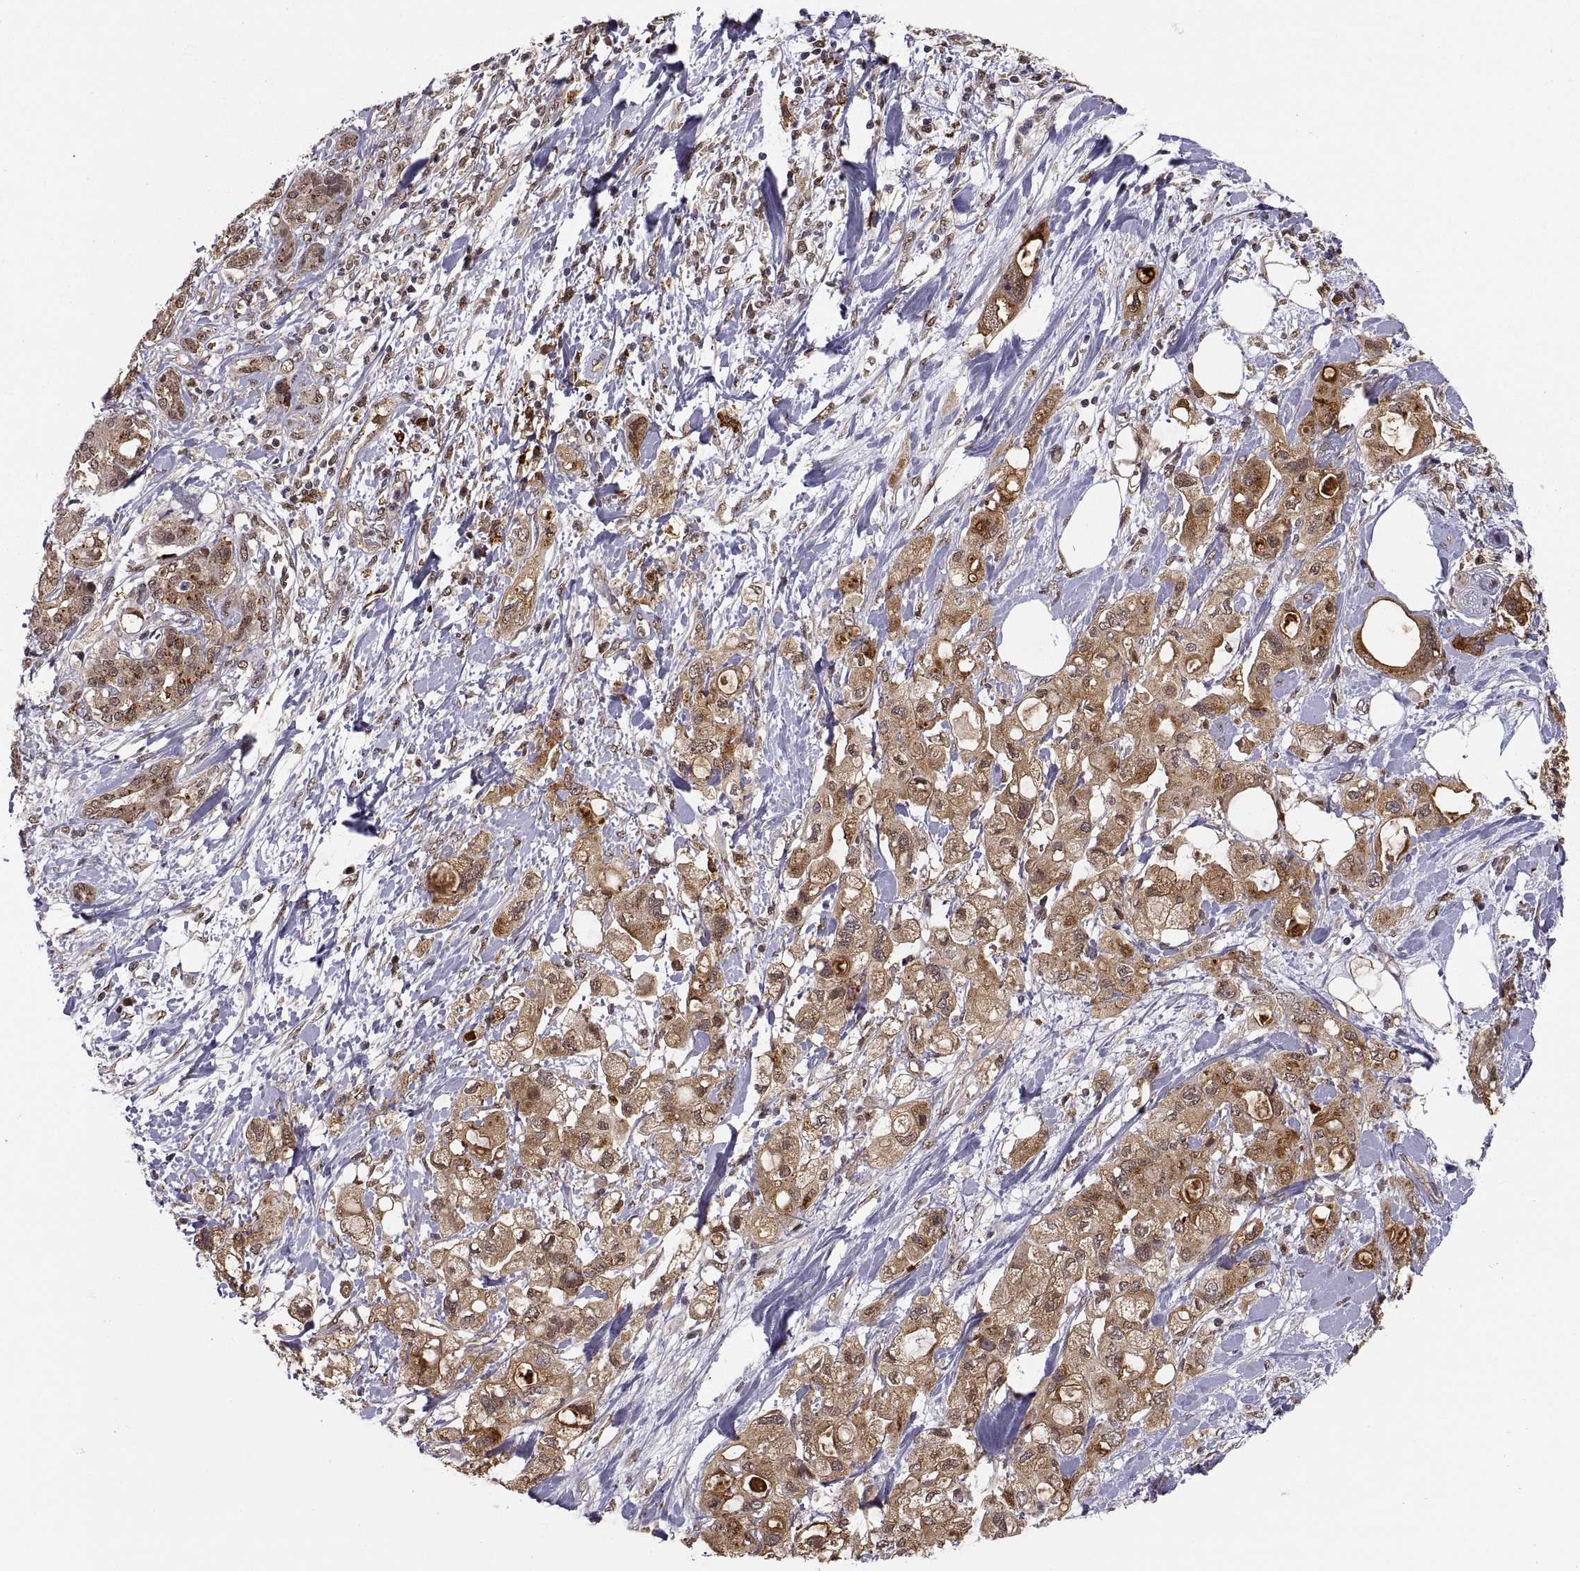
{"staining": {"intensity": "moderate", "quantity": ">75%", "location": "cytoplasmic/membranous"}, "tissue": "pancreatic cancer", "cell_type": "Tumor cells", "image_type": "cancer", "snomed": [{"axis": "morphology", "description": "Adenocarcinoma, NOS"}, {"axis": "topography", "description": "Pancreas"}], "caption": "Immunohistochemical staining of human pancreatic cancer shows medium levels of moderate cytoplasmic/membranous staining in about >75% of tumor cells.", "gene": "PSMC2", "patient": {"sex": "female", "age": 56}}